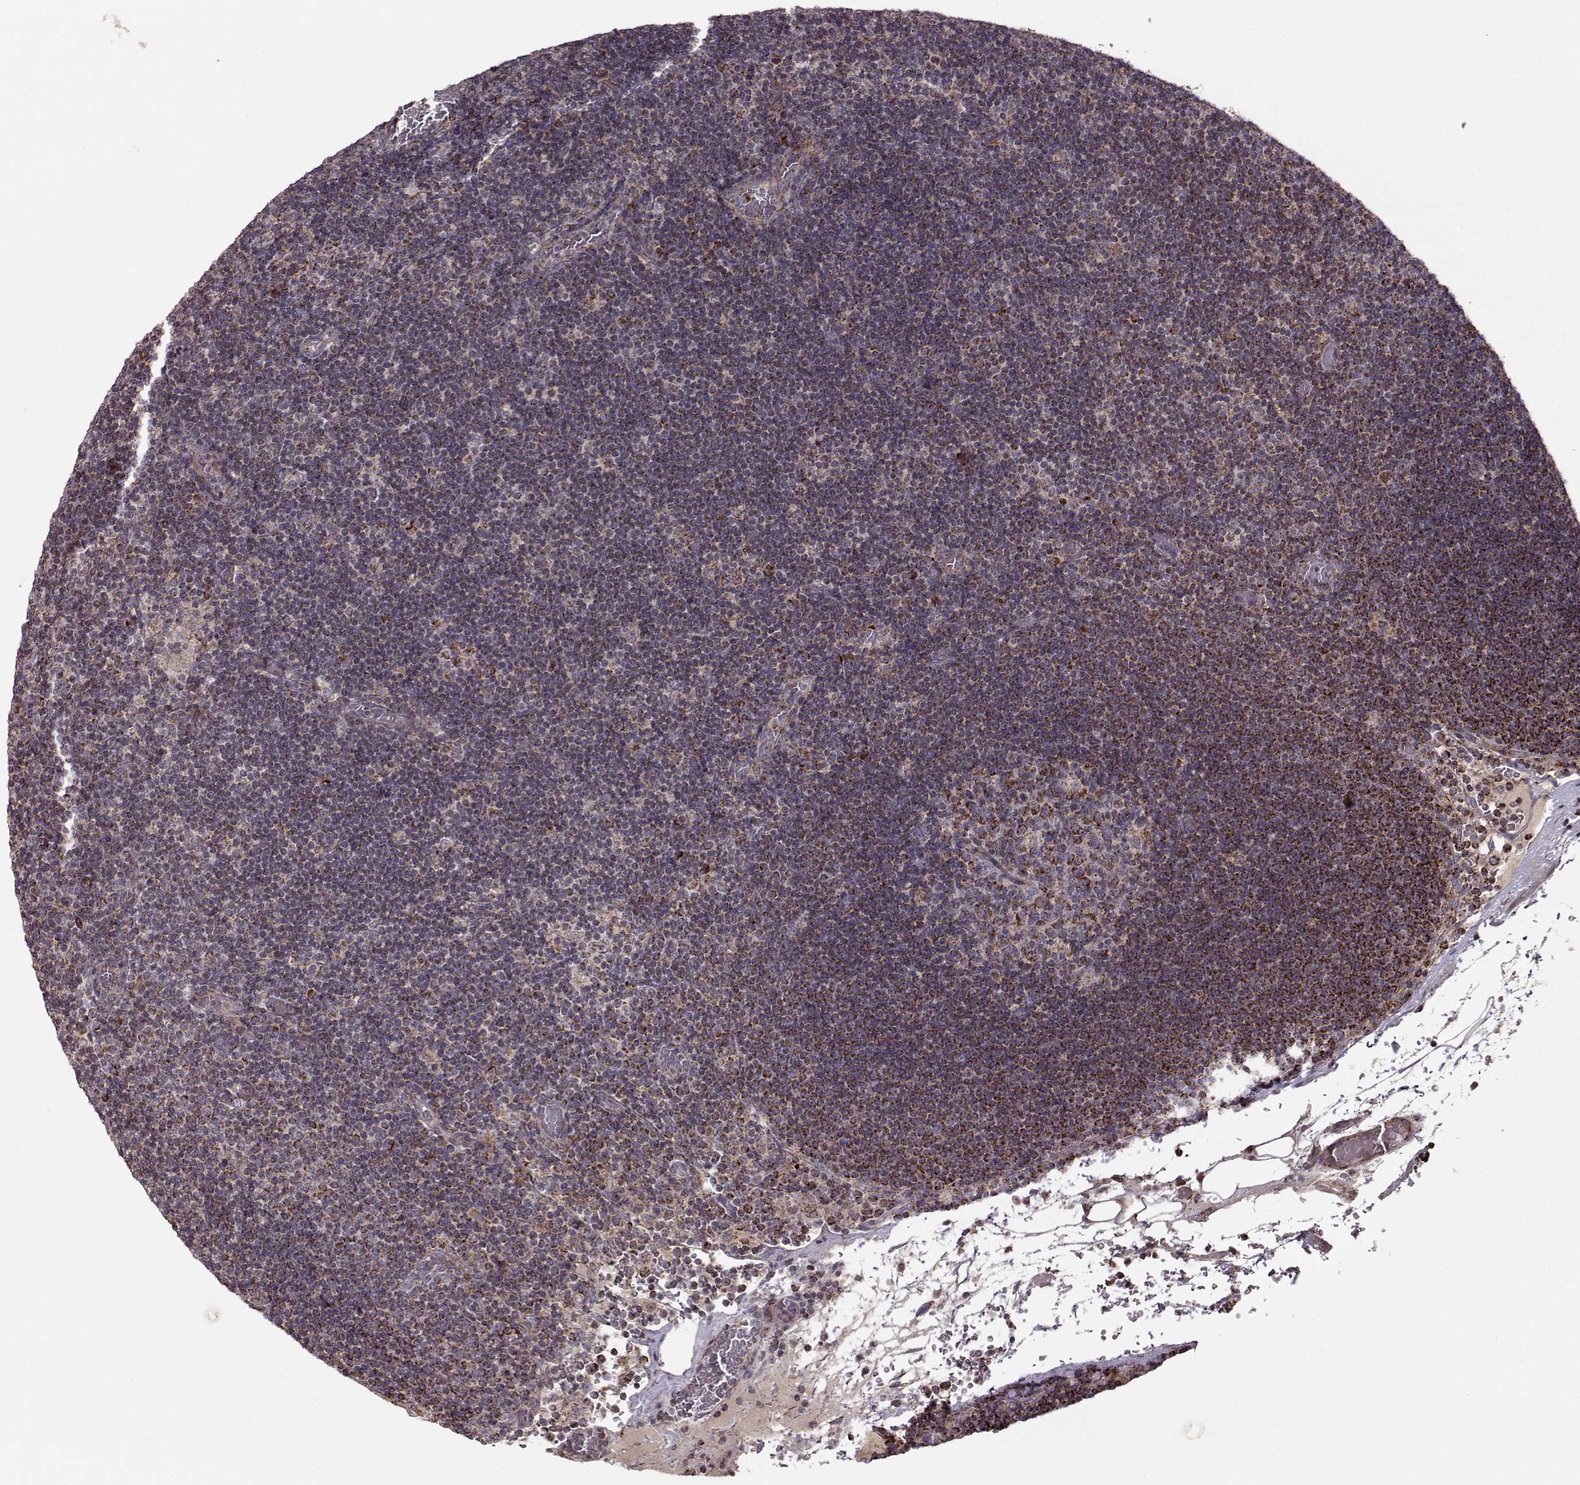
{"staining": {"intensity": "strong", "quantity": ">75%", "location": "cytoplasmic/membranous"}, "tissue": "lymph node", "cell_type": "Germinal center cells", "image_type": "normal", "snomed": [{"axis": "morphology", "description": "Normal tissue, NOS"}, {"axis": "topography", "description": "Lymph node"}], "caption": "The photomicrograph demonstrates immunohistochemical staining of benign lymph node. There is strong cytoplasmic/membranous positivity is identified in approximately >75% of germinal center cells.", "gene": "CMTM3", "patient": {"sex": "male", "age": 63}}